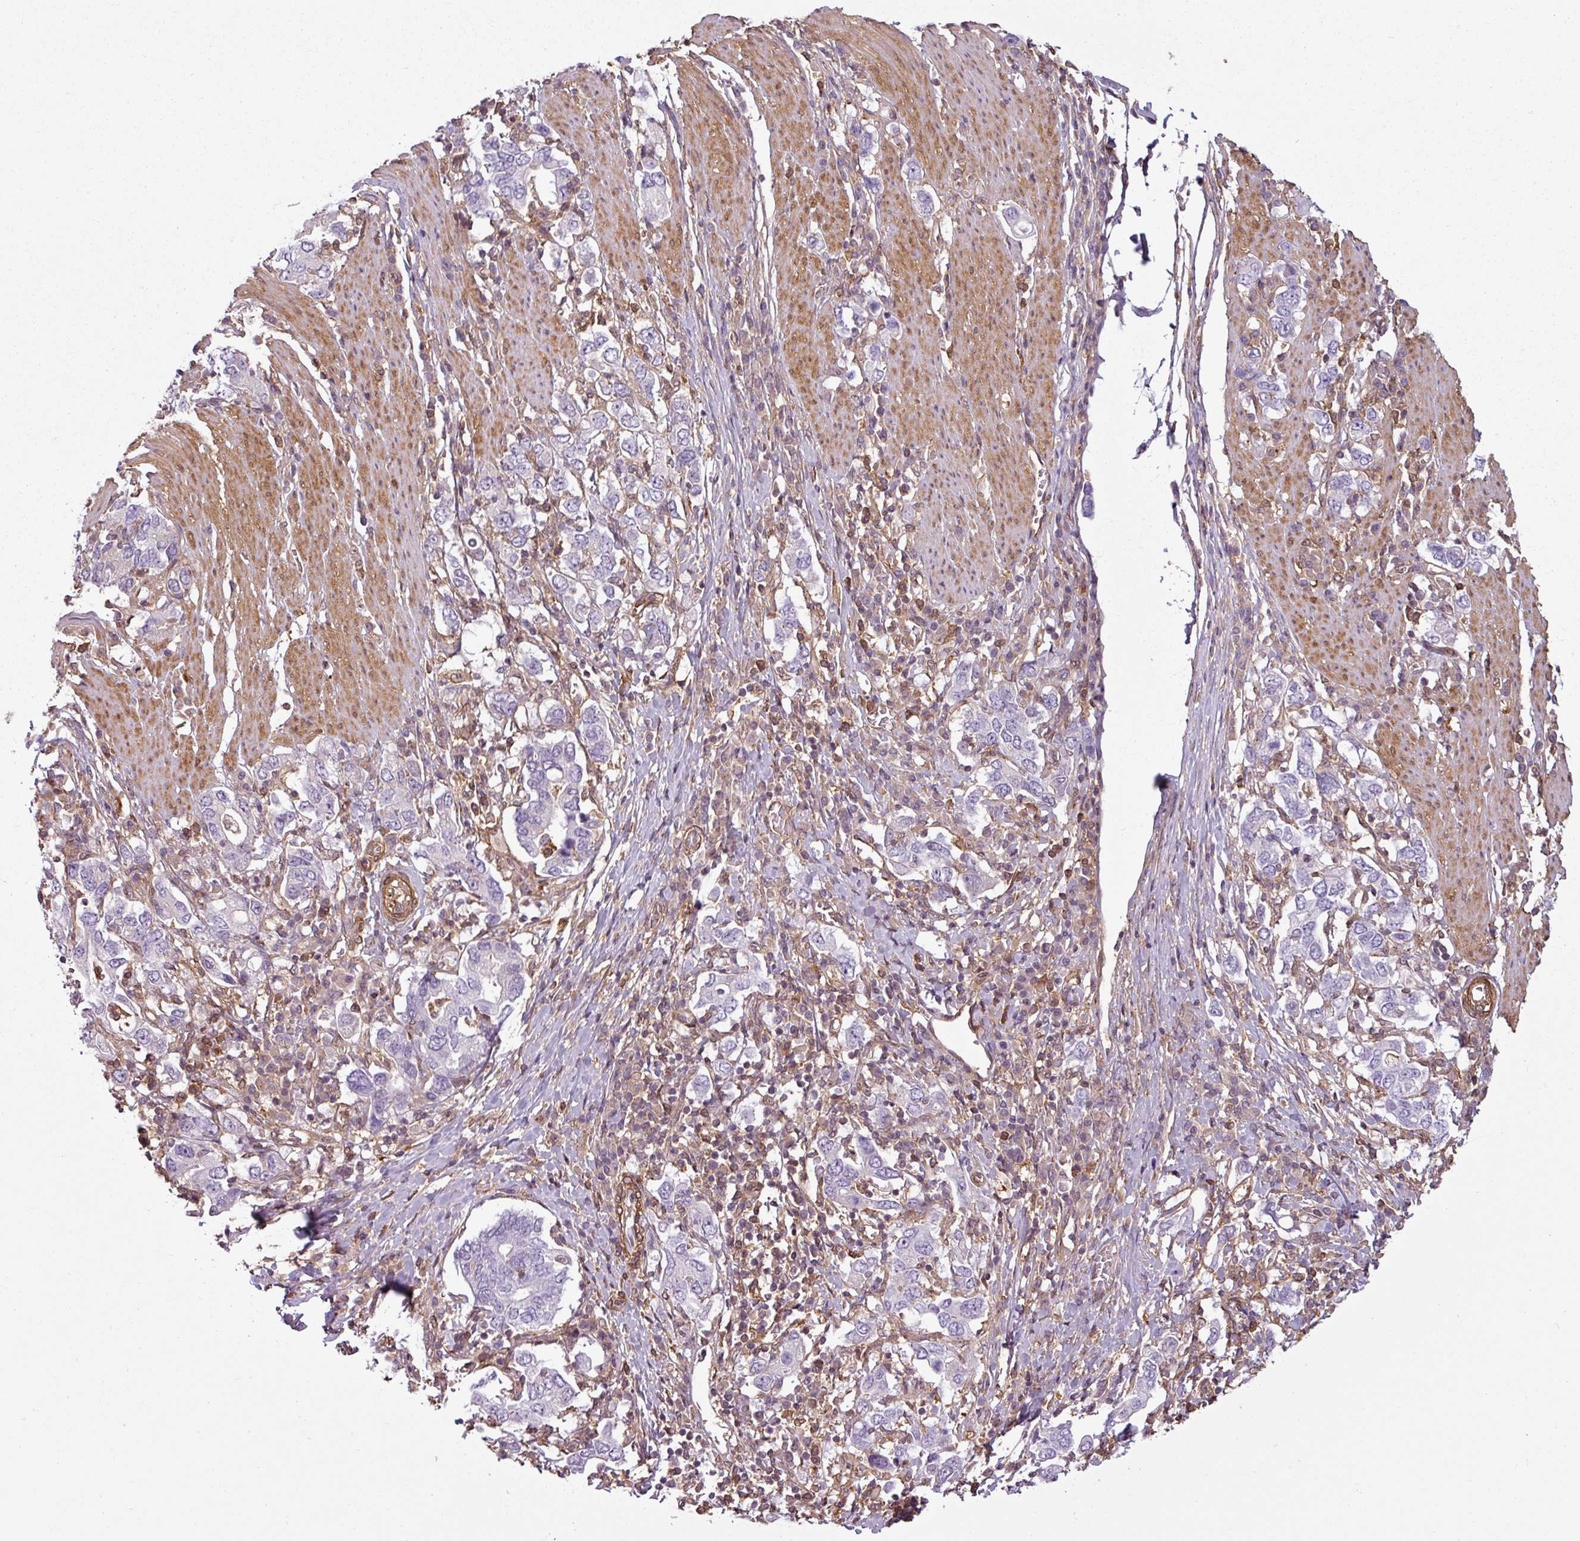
{"staining": {"intensity": "negative", "quantity": "none", "location": "none"}, "tissue": "stomach cancer", "cell_type": "Tumor cells", "image_type": "cancer", "snomed": [{"axis": "morphology", "description": "Adenocarcinoma, NOS"}, {"axis": "topography", "description": "Stomach, upper"}, {"axis": "topography", "description": "Stomach"}], "caption": "Immunohistochemistry (IHC) of human stomach cancer exhibits no positivity in tumor cells. The staining was performed using DAB (3,3'-diaminobenzidine) to visualize the protein expression in brown, while the nuclei were stained in blue with hematoxylin (Magnification: 20x).", "gene": "SH3BGRL", "patient": {"sex": "male", "age": 62}}